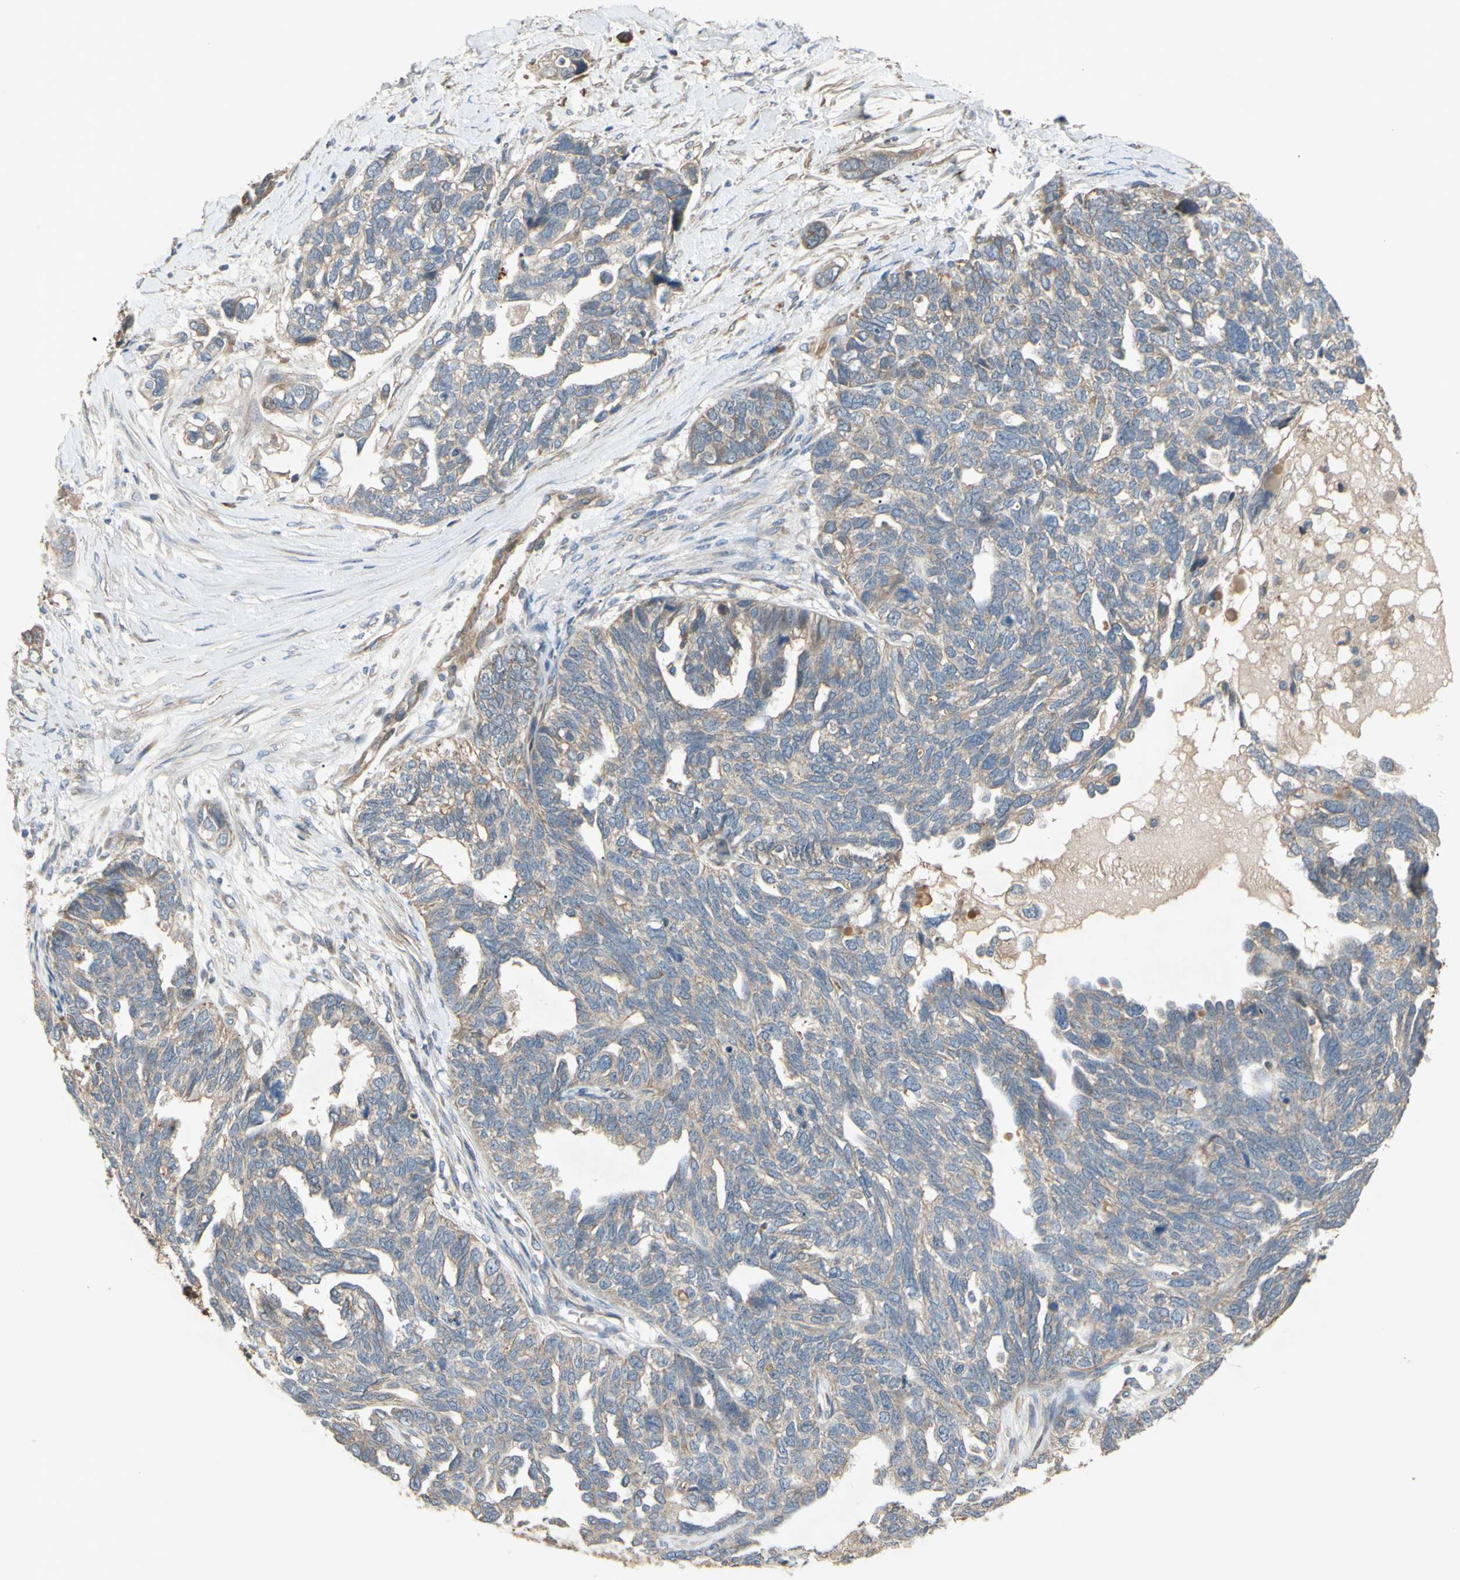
{"staining": {"intensity": "weak", "quantity": ">75%", "location": "cytoplasmic/membranous"}, "tissue": "ovarian cancer", "cell_type": "Tumor cells", "image_type": "cancer", "snomed": [{"axis": "morphology", "description": "Cystadenocarcinoma, serous, NOS"}, {"axis": "topography", "description": "Ovary"}], "caption": "Immunohistochemistry (DAB) staining of ovarian cancer (serous cystadenocarcinoma) shows weak cytoplasmic/membranous protein expression in approximately >75% of tumor cells.", "gene": "PARD6A", "patient": {"sex": "female", "age": 79}}